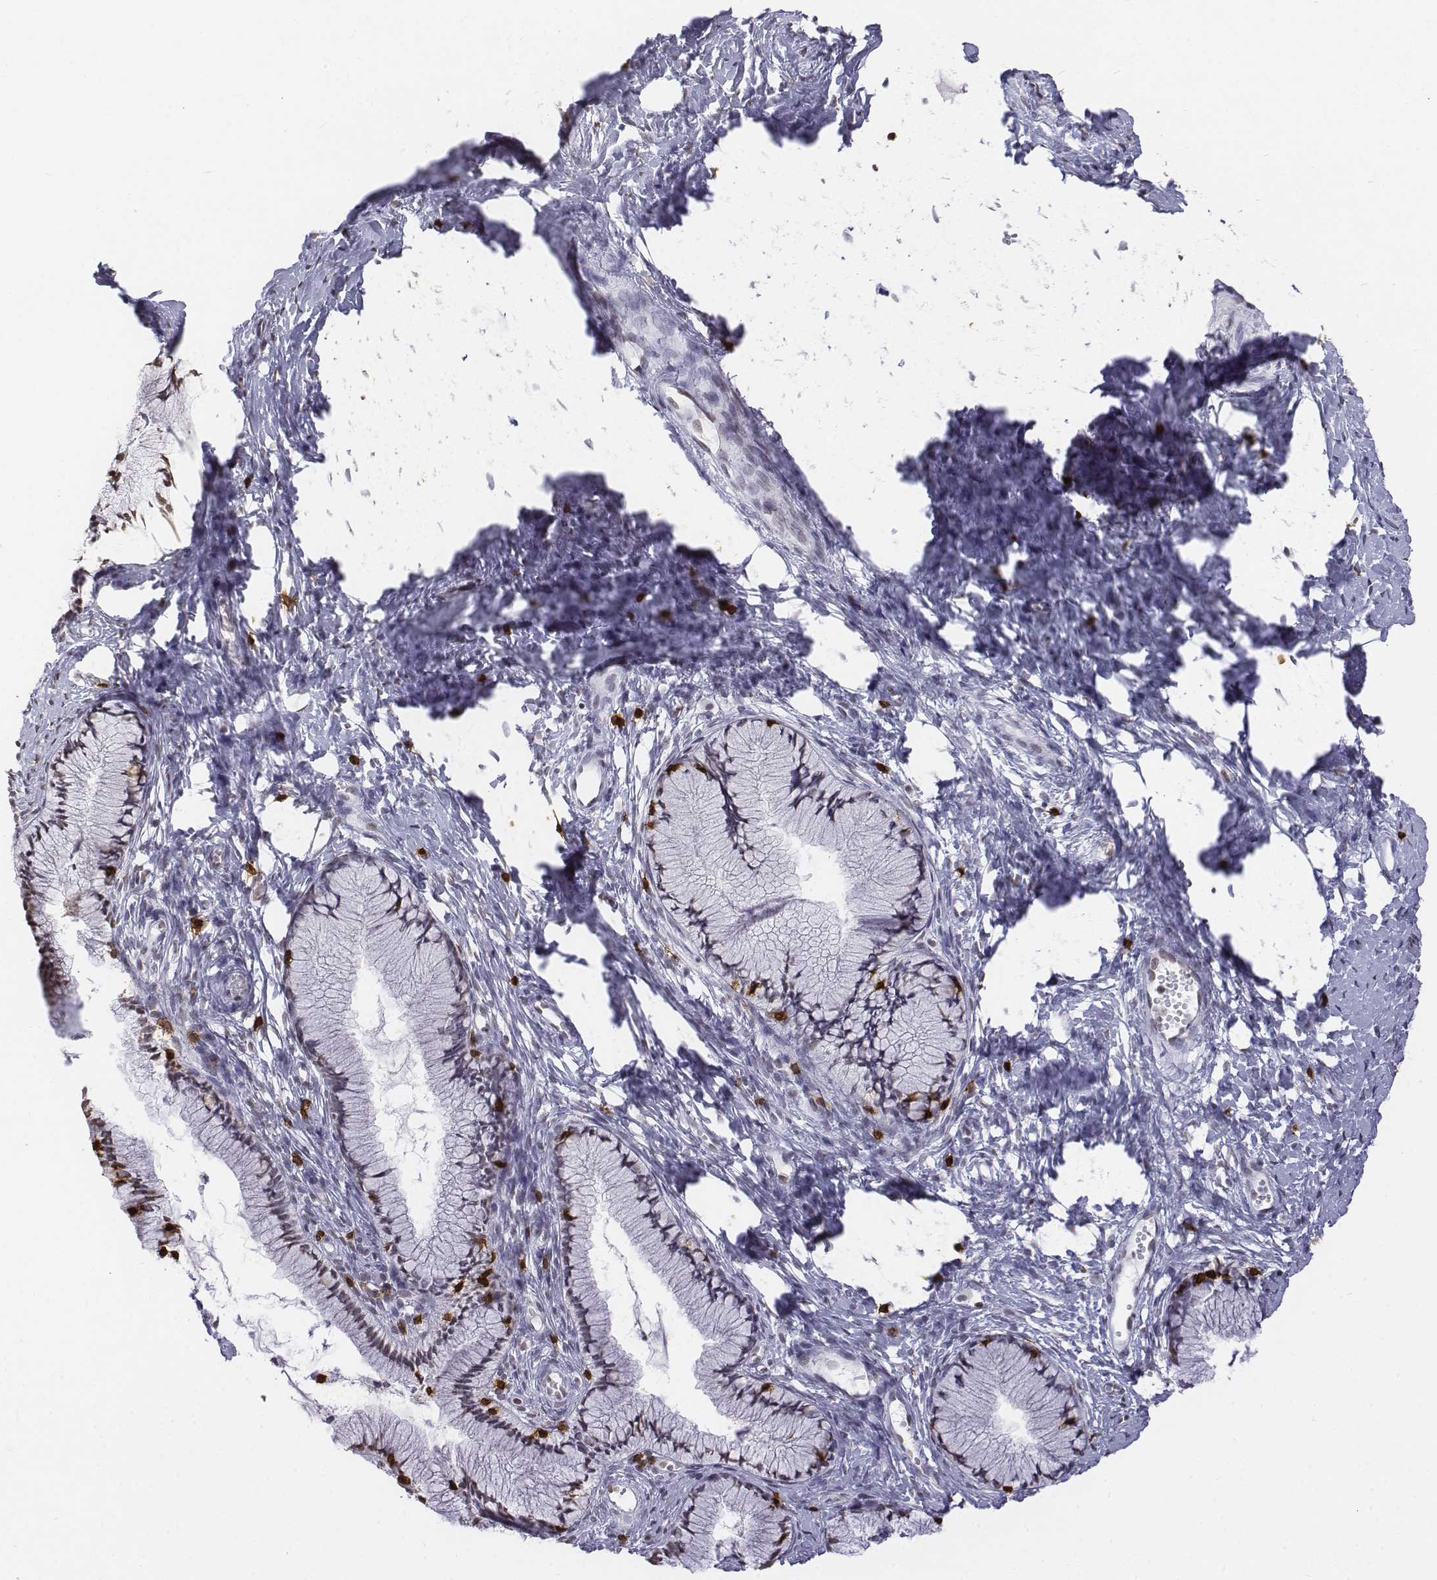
{"staining": {"intensity": "moderate", "quantity": ">75%", "location": "nuclear"}, "tissue": "cervix", "cell_type": "Glandular cells", "image_type": "normal", "snomed": [{"axis": "morphology", "description": "Normal tissue, NOS"}, {"axis": "topography", "description": "Cervix"}], "caption": "Immunohistochemistry (IHC) staining of normal cervix, which reveals medium levels of moderate nuclear staining in approximately >75% of glandular cells indicating moderate nuclear protein expression. The staining was performed using DAB (3,3'-diaminobenzidine) (brown) for protein detection and nuclei were counterstained in hematoxylin (blue).", "gene": "CD3E", "patient": {"sex": "female", "age": 40}}